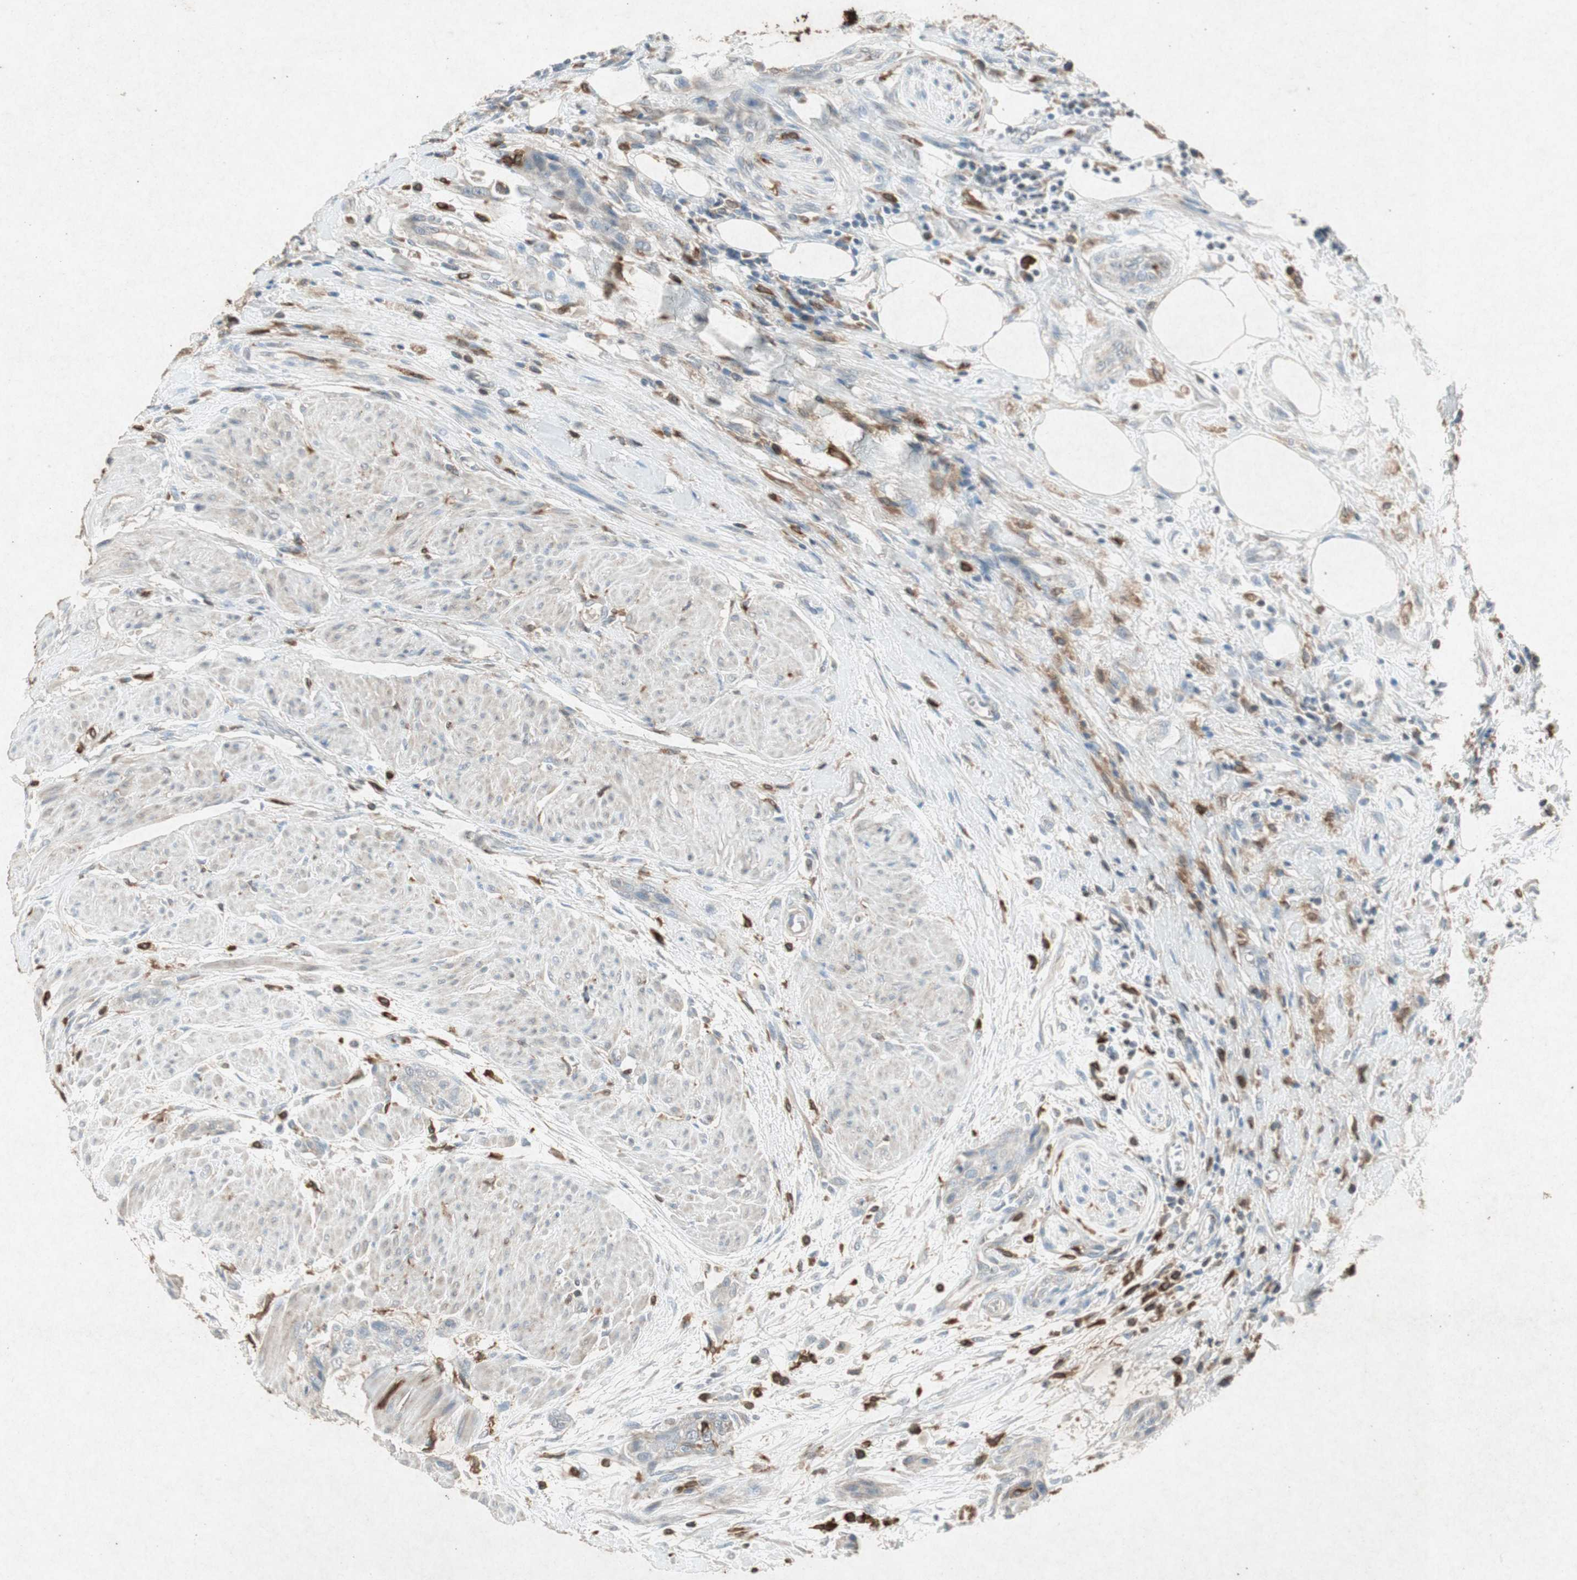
{"staining": {"intensity": "weak", "quantity": "25%-75%", "location": "cytoplasmic/membranous"}, "tissue": "urothelial cancer", "cell_type": "Tumor cells", "image_type": "cancer", "snomed": [{"axis": "morphology", "description": "Urothelial carcinoma, High grade"}, {"axis": "topography", "description": "Urinary bladder"}], "caption": "High-grade urothelial carcinoma stained for a protein (brown) reveals weak cytoplasmic/membranous positive positivity in about 25%-75% of tumor cells.", "gene": "TYROBP", "patient": {"sex": "male", "age": 35}}